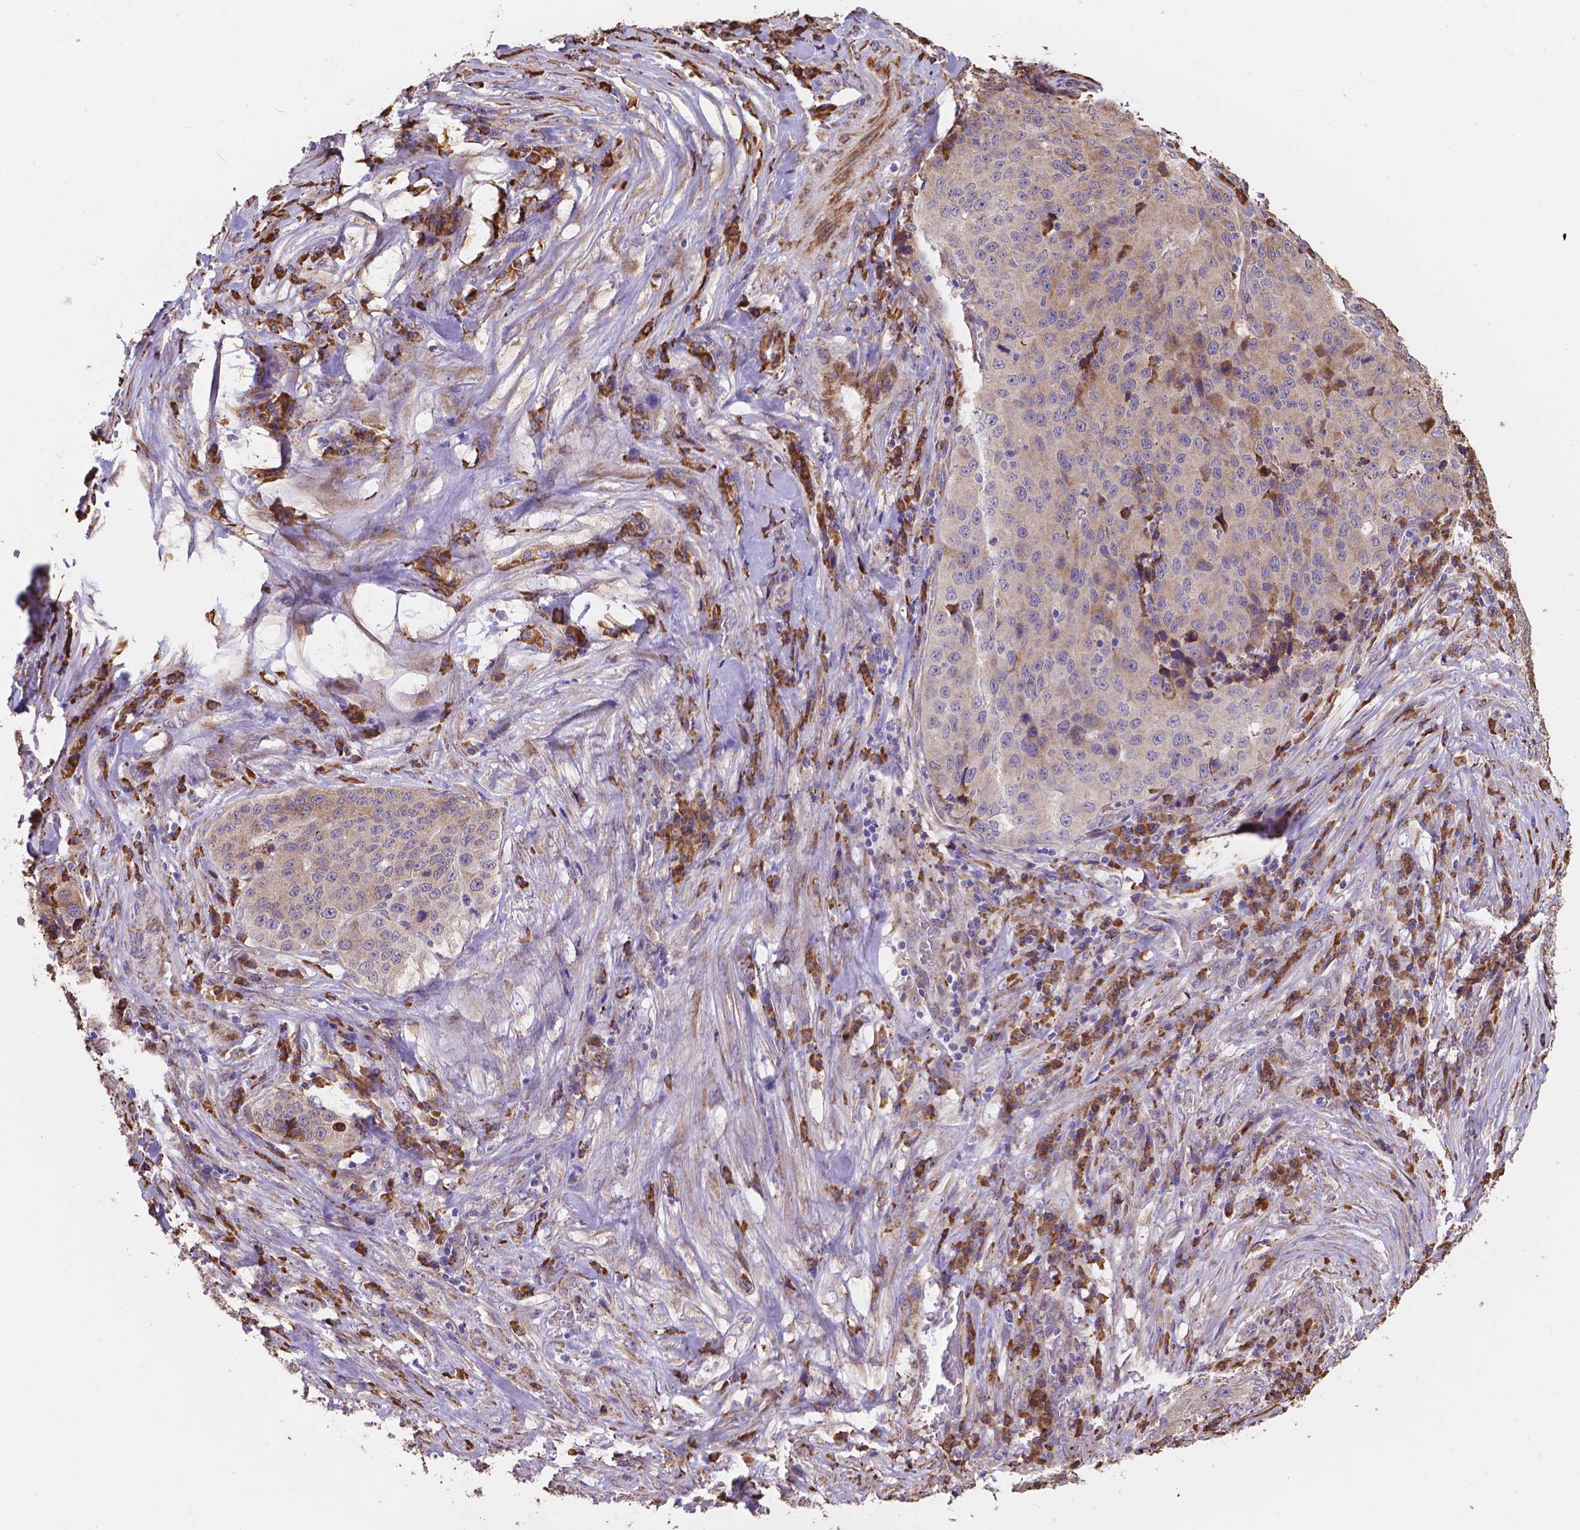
{"staining": {"intensity": "weak", "quantity": "<25%", "location": "cytoplasmic/membranous"}, "tissue": "stomach cancer", "cell_type": "Tumor cells", "image_type": "cancer", "snomed": [{"axis": "morphology", "description": "Adenocarcinoma, NOS"}, {"axis": "topography", "description": "Stomach"}], "caption": "The photomicrograph reveals no significant positivity in tumor cells of stomach cancer. (Brightfield microscopy of DAB IHC at high magnification).", "gene": "IPO11", "patient": {"sex": "male", "age": 71}}